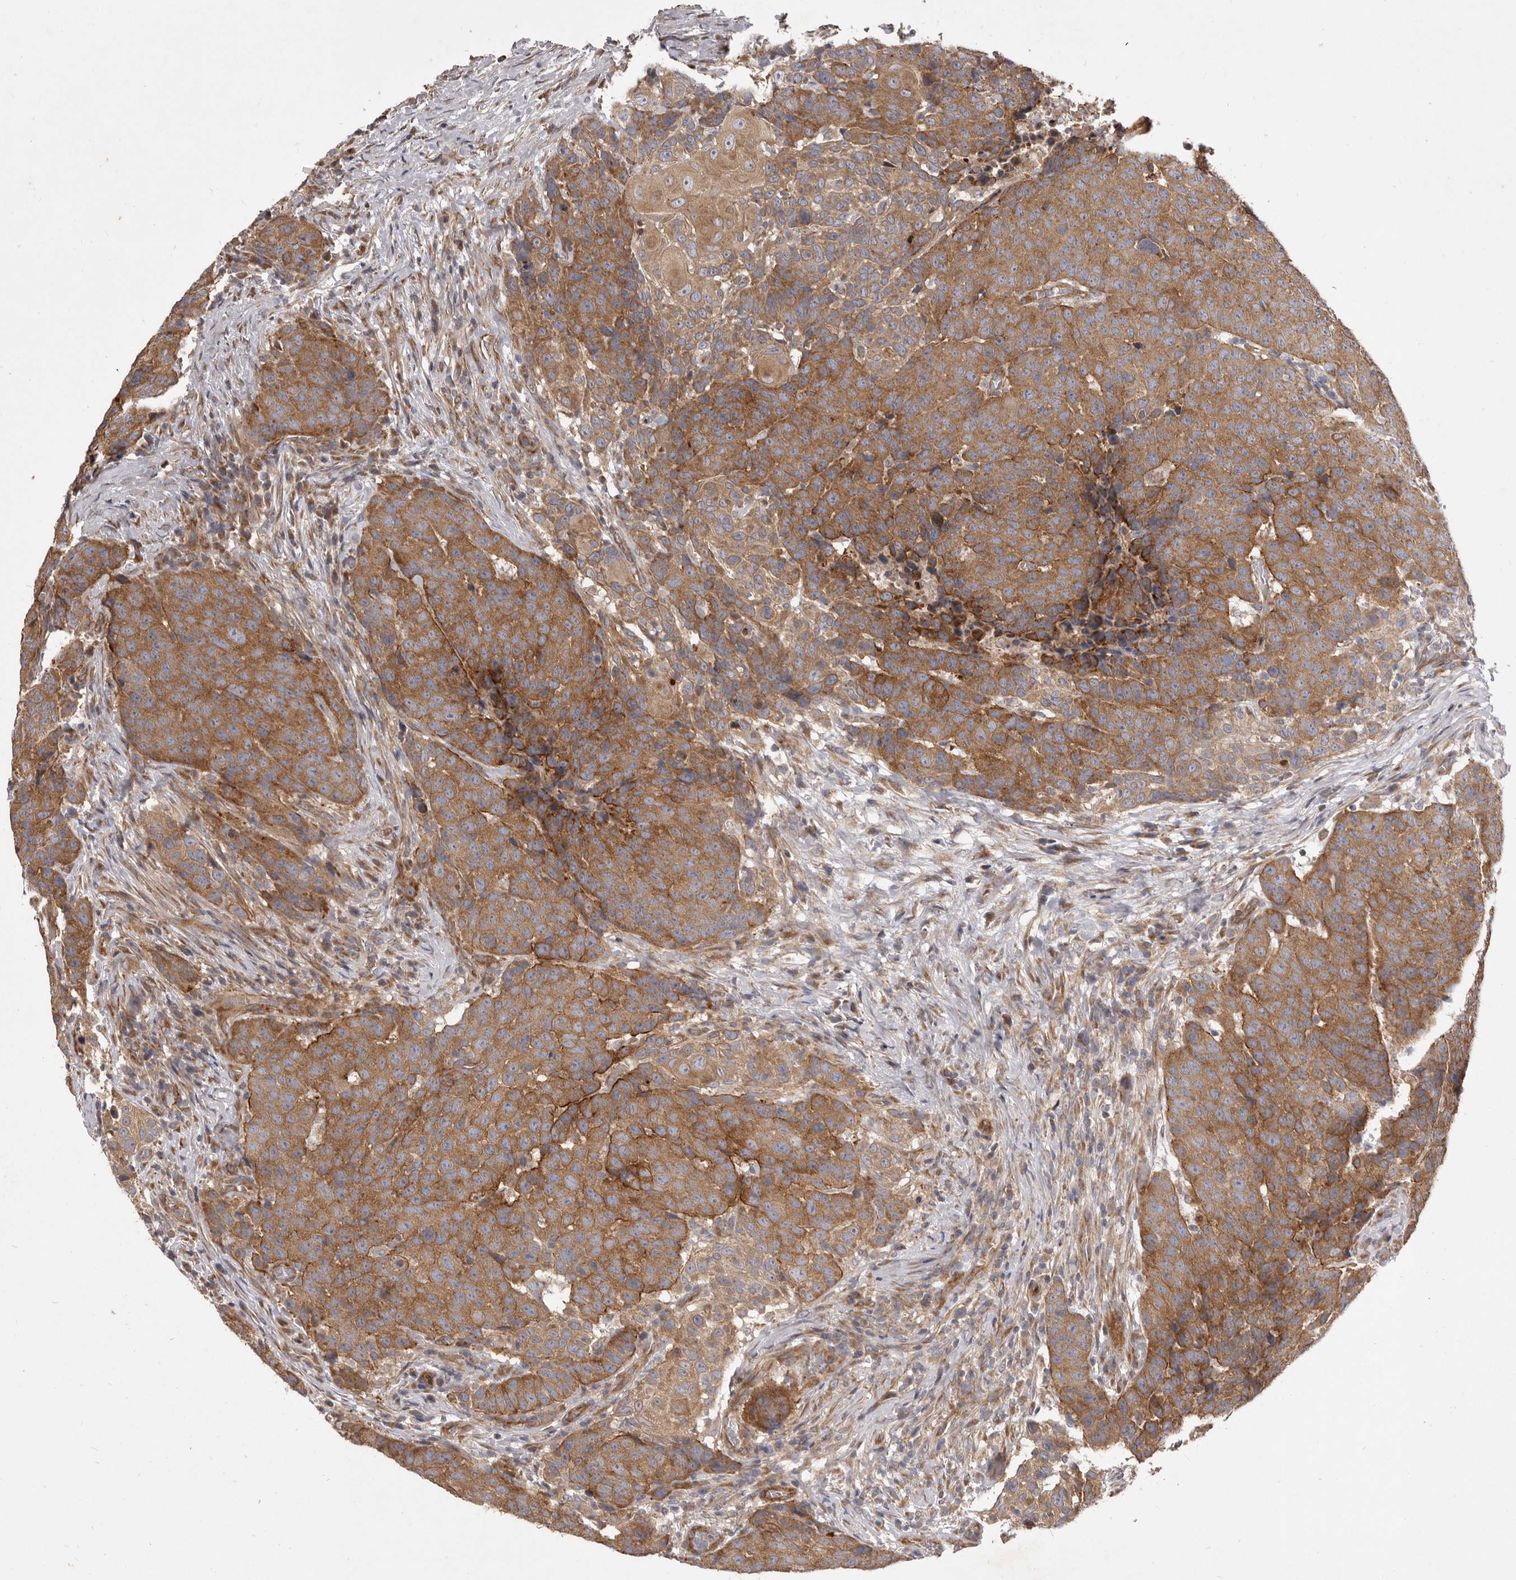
{"staining": {"intensity": "moderate", "quantity": ">75%", "location": "cytoplasmic/membranous"}, "tissue": "head and neck cancer", "cell_type": "Tumor cells", "image_type": "cancer", "snomed": [{"axis": "morphology", "description": "Squamous cell carcinoma, NOS"}, {"axis": "topography", "description": "Head-Neck"}], "caption": "Moderate cytoplasmic/membranous positivity for a protein is seen in approximately >75% of tumor cells of head and neck cancer (squamous cell carcinoma) using IHC.", "gene": "VPS45", "patient": {"sex": "male", "age": 66}}